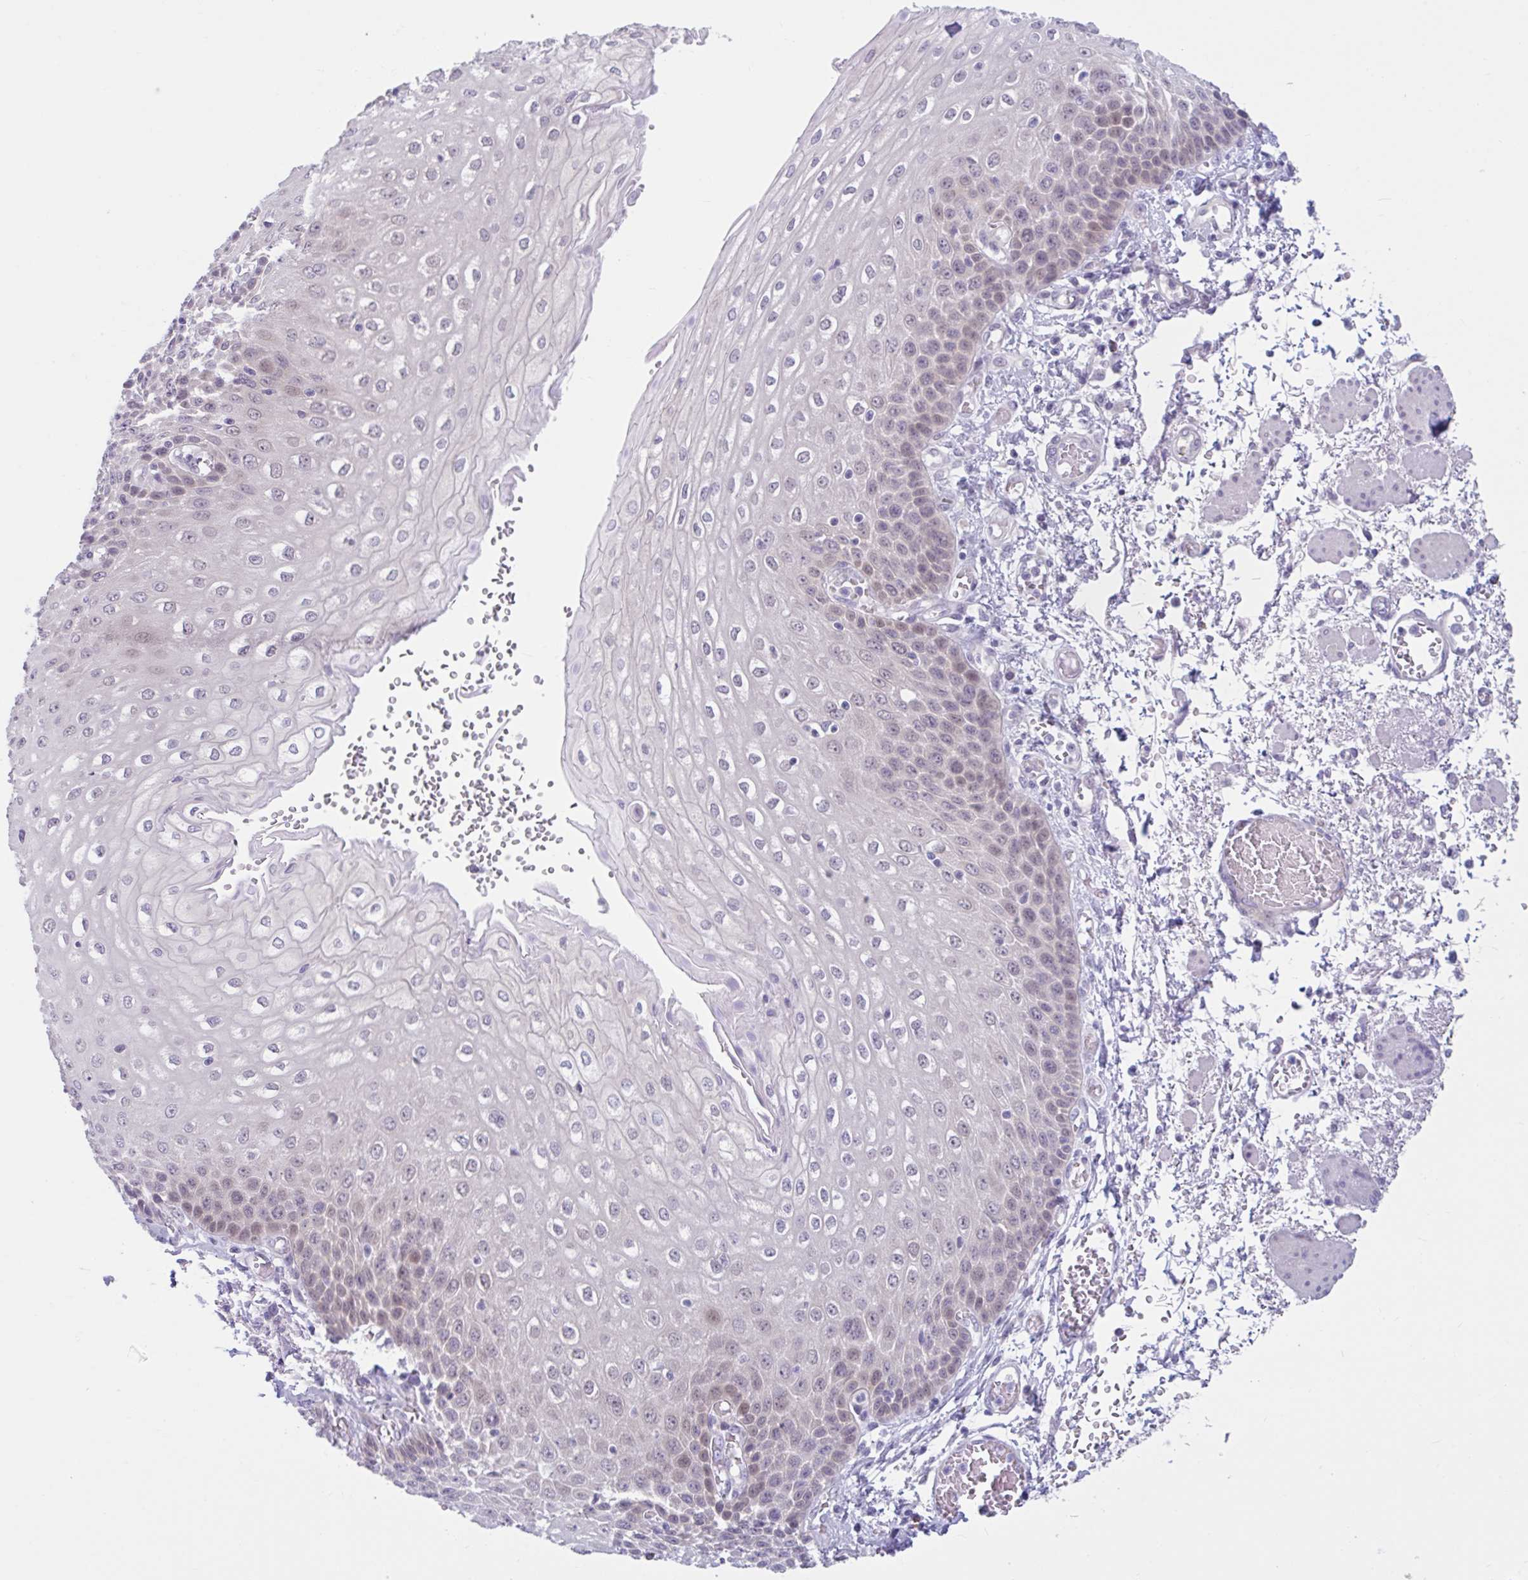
{"staining": {"intensity": "weak", "quantity": "25%-75%", "location": "nuclear"}, "tissue": "esophagus", "cell_type": "Squamous epithelial cells", "image_type": "normal", "snomed": [{"axis": "morphology", "description": "Normal tissue, NOS"}, {"axis": "morphology", "description": "Adenocarcinoma, NOS"}, {"axis": "topography", "description": "Esophagus"}], "caption": "Brown immunohistochemical staining in benign human esophagus reveals weak nuclear expression in approximately 25%-75% of squamous epithelial cells.", "gene": "FAM153A", "patient": {"sex": "male", "age": 81}}